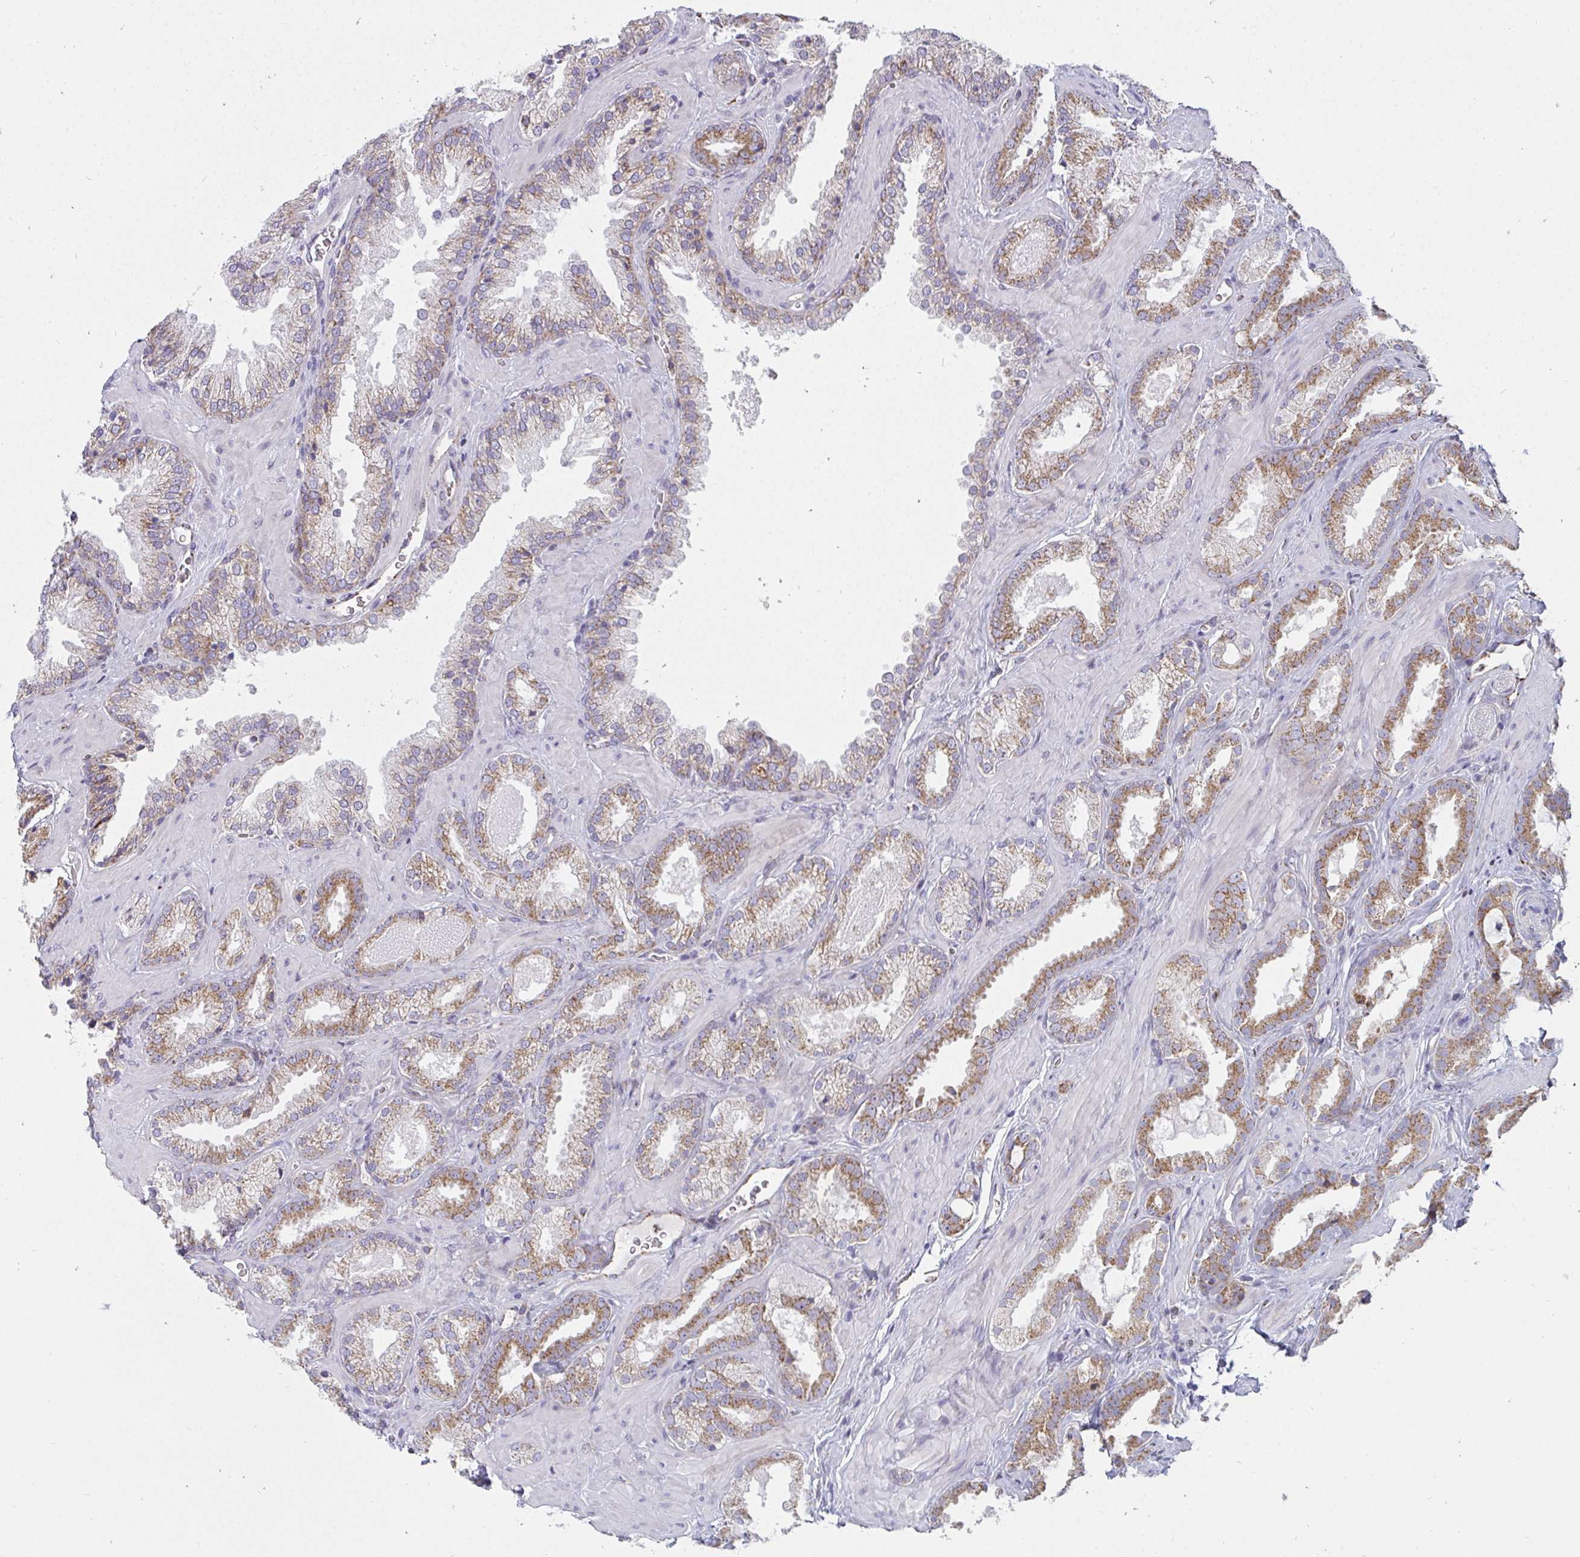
{"staining": {"intensity": "moderate", "quantity": ">75%", "location": "cytoplasmic/membranous"}, "tissue": "prostate cancer", "cell_type": "Tumor cells", "image_type": "cancer", "snomed": [{"axis": "morphology", "description": "Adenocarcinoma, Low grade"}, {"axis": "topography", "description": "Prostate"}], "caption": "A medium amount of moderate cytoplasmic/membranous expression is present in approximately >75% of tumor cells in low-grade adenocarcinoma (prostate) tissue. The protein of interest is stained brown, and the nuclei are stained in blue (DAB (3,3'-diaminobenzidine) IHC with brightfield microscopy, high magnification).", "gene": "FAHD1", "patient": {"sex": "male", "age": 62}}